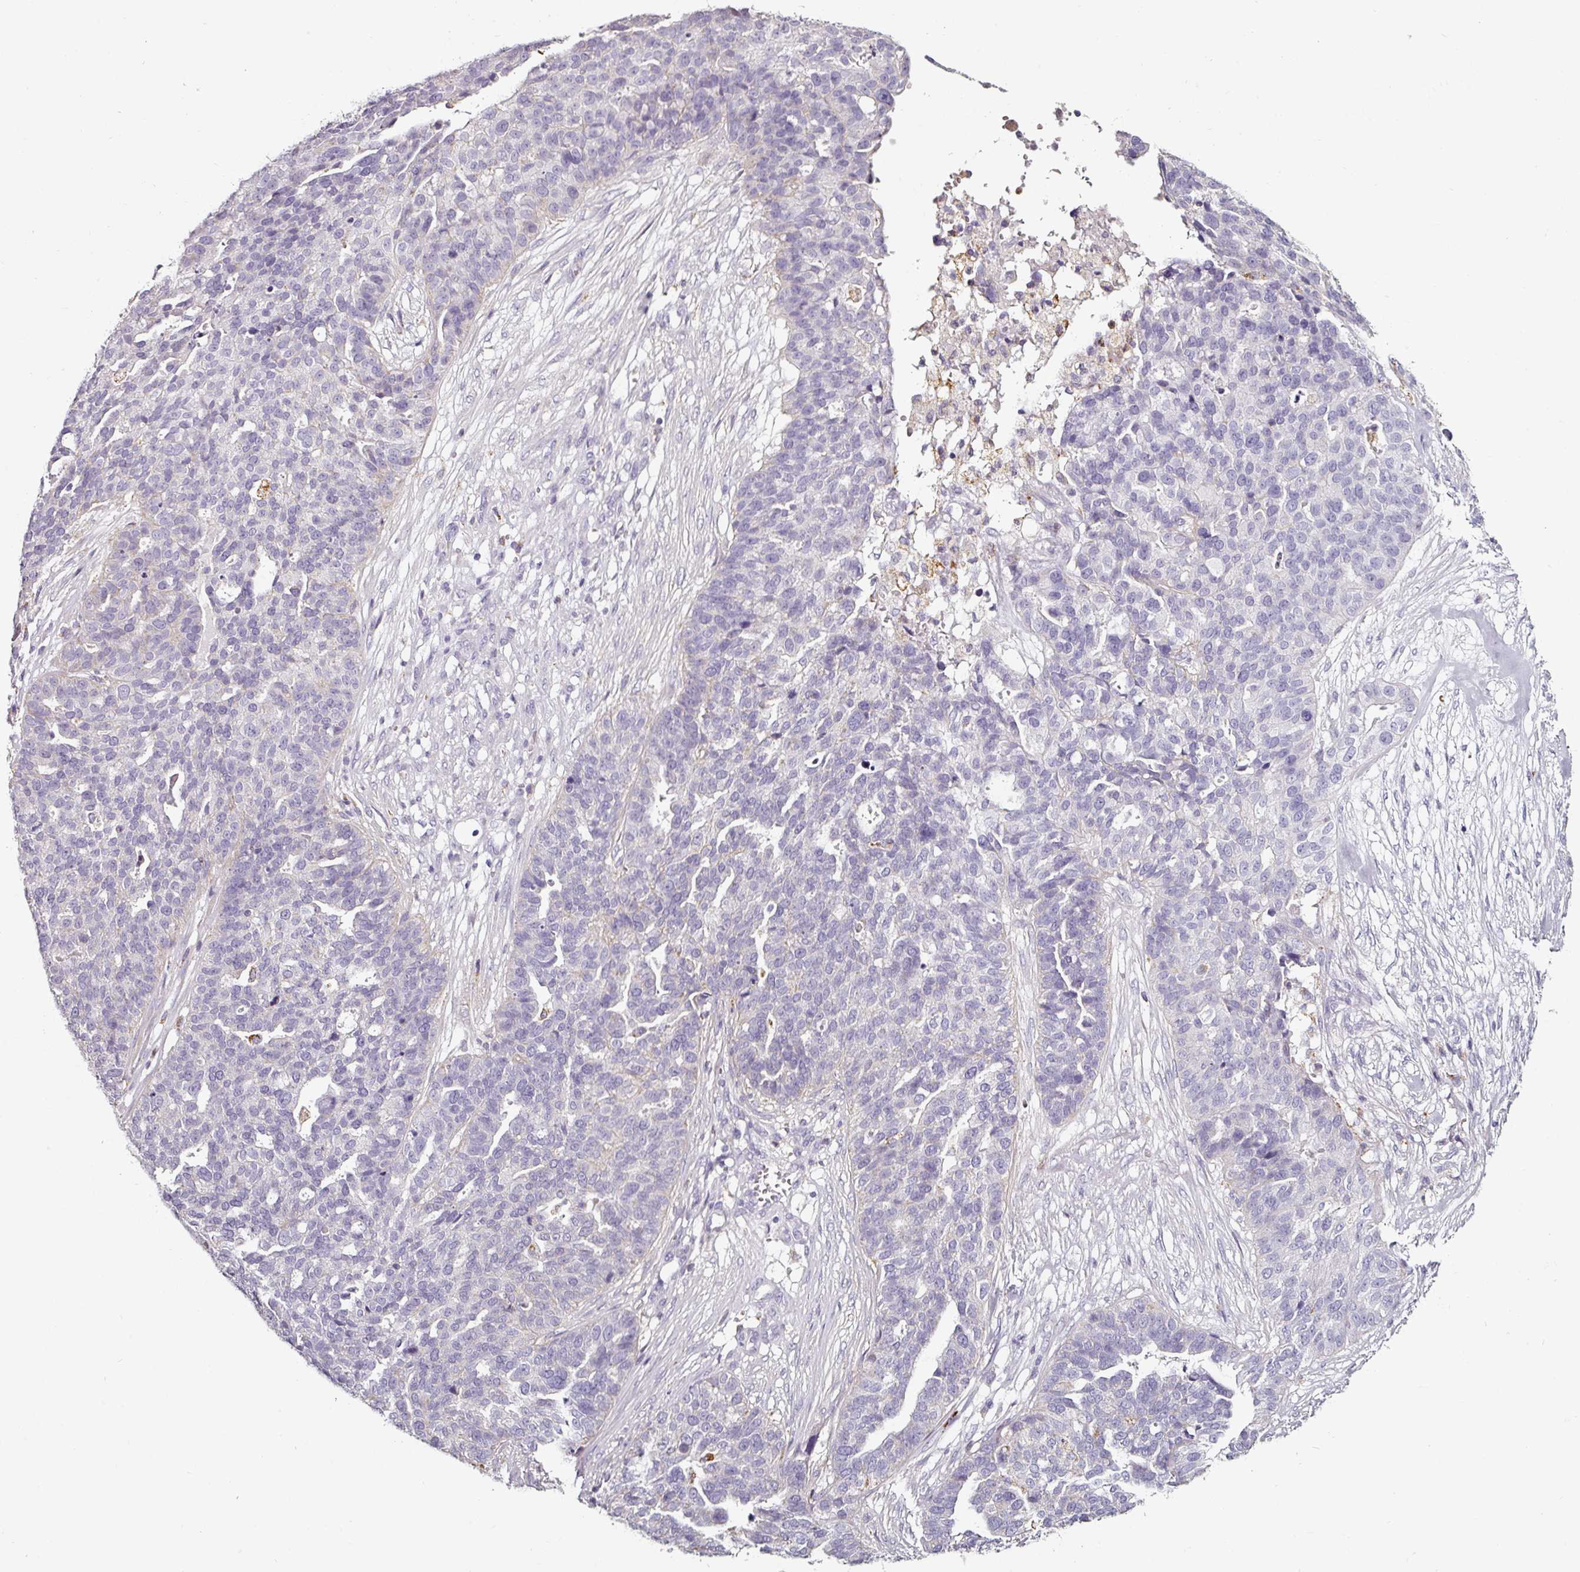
{"staining": {"intensity": "negative", "quantity": "none", "location": "none"}, "tissue": "ovarian cancer", "cell_type": "Tumor cells", "image_type": "cancer", "snomed": [{"axis": "morphology", "description": "Cystadenocarcinoma, serous, NOS"}, {"axis": "topography", "description": "Ovary"}], "caption": "A high-resolution histopathology image shows immunohistochemistry (IHC) staining of ovarian cancer, which demonstrates no significant expression in tumor cells. (Brightfield microscopy of DAB (3,3'-diaminobenzidine) immunohistochemistry at high magnification).", "gene": "CAP2", "patient": {"sex": "female", "age": 59}}